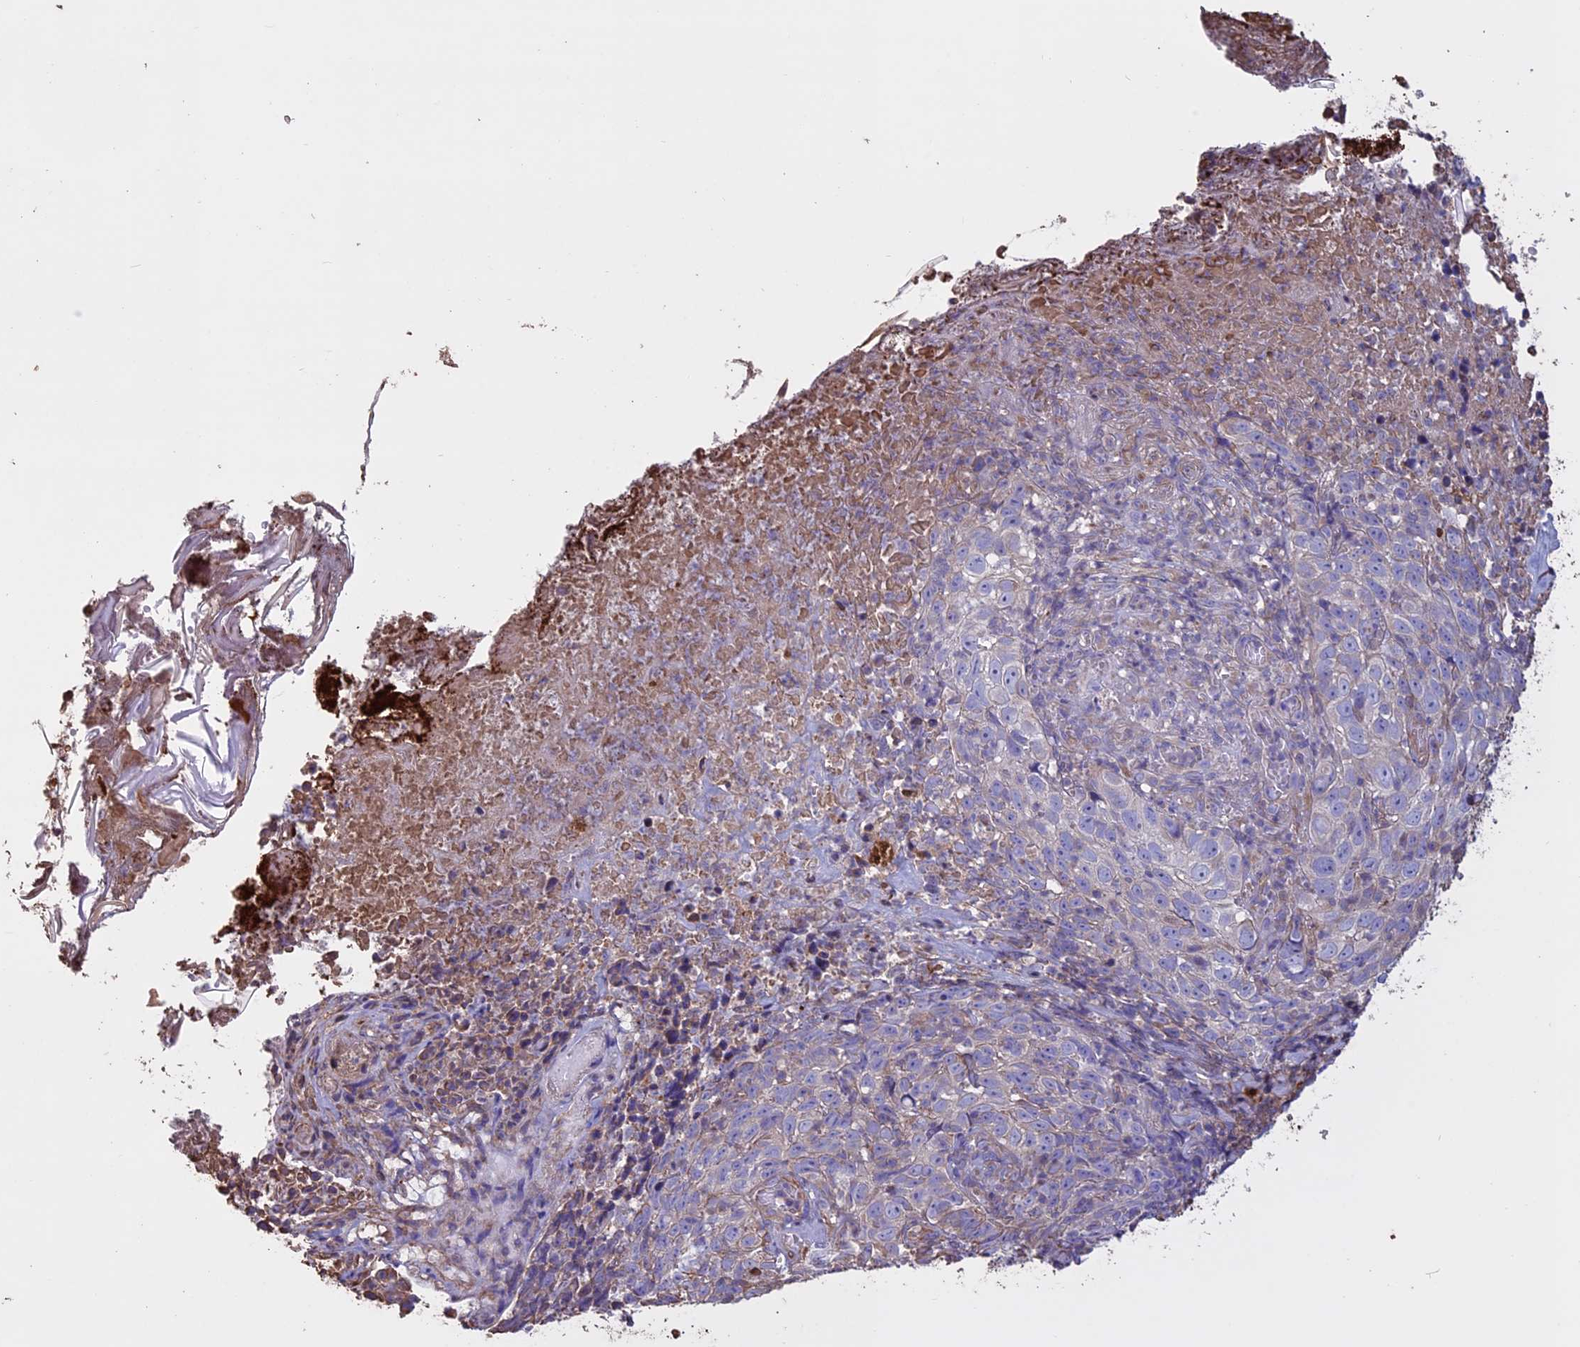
{"staining": {"intensity": "negative", "quantity": "none", "location": "none"}, "tissue": "skin cancer", "cell_type": "Tumor cells", "image_type": "cancer", "snomed": [{"axis": "morphology", "description": "Basal cell carcinoma"}, {"axis": "topography", "description": "Skin"}], "caption": "Skin basal cell carcinoma was stained to show a protein in brown. There is no significant positivity in tumor cells.", "gene": "CCDC148", "patient": {"sex": "female", "age": 84}}